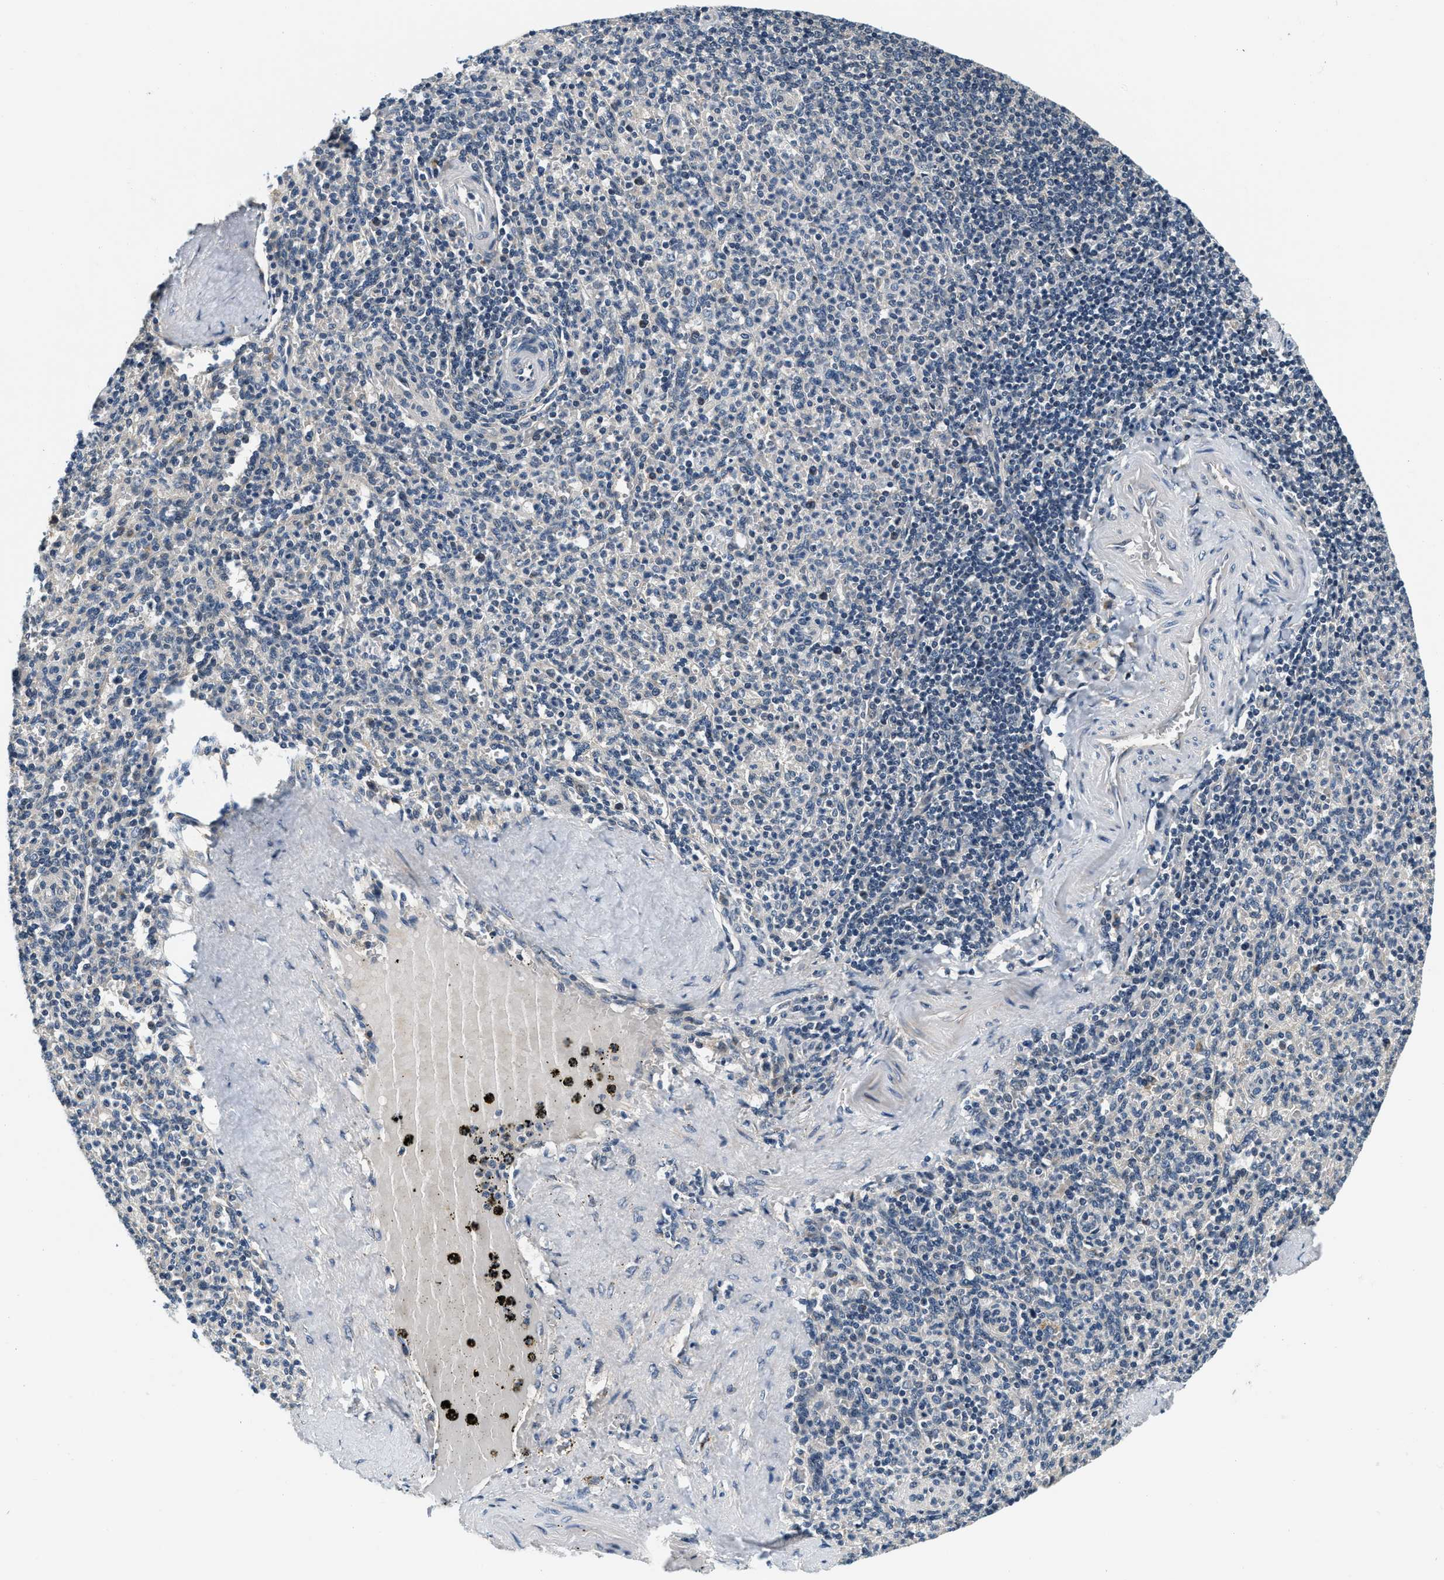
{"staining": {"intensity": "negative", "quantity": "none", "location": "none"}, "tissue": "spleen", "cell_type": "Cells in red pulp", "image_type": "normal", "snomed": [{"axis": "morphology", "description": "Normal tissue, NOS"}, {"axis": "topography", "description": "Spleen"}], "caption": "Protein analysis of normal spleen demonstrates no significant positivity in cells in red pulp. Nuclei are stained in blue.", "gene": "YAE1", "patient": {"sex": "male", "age": 36}}